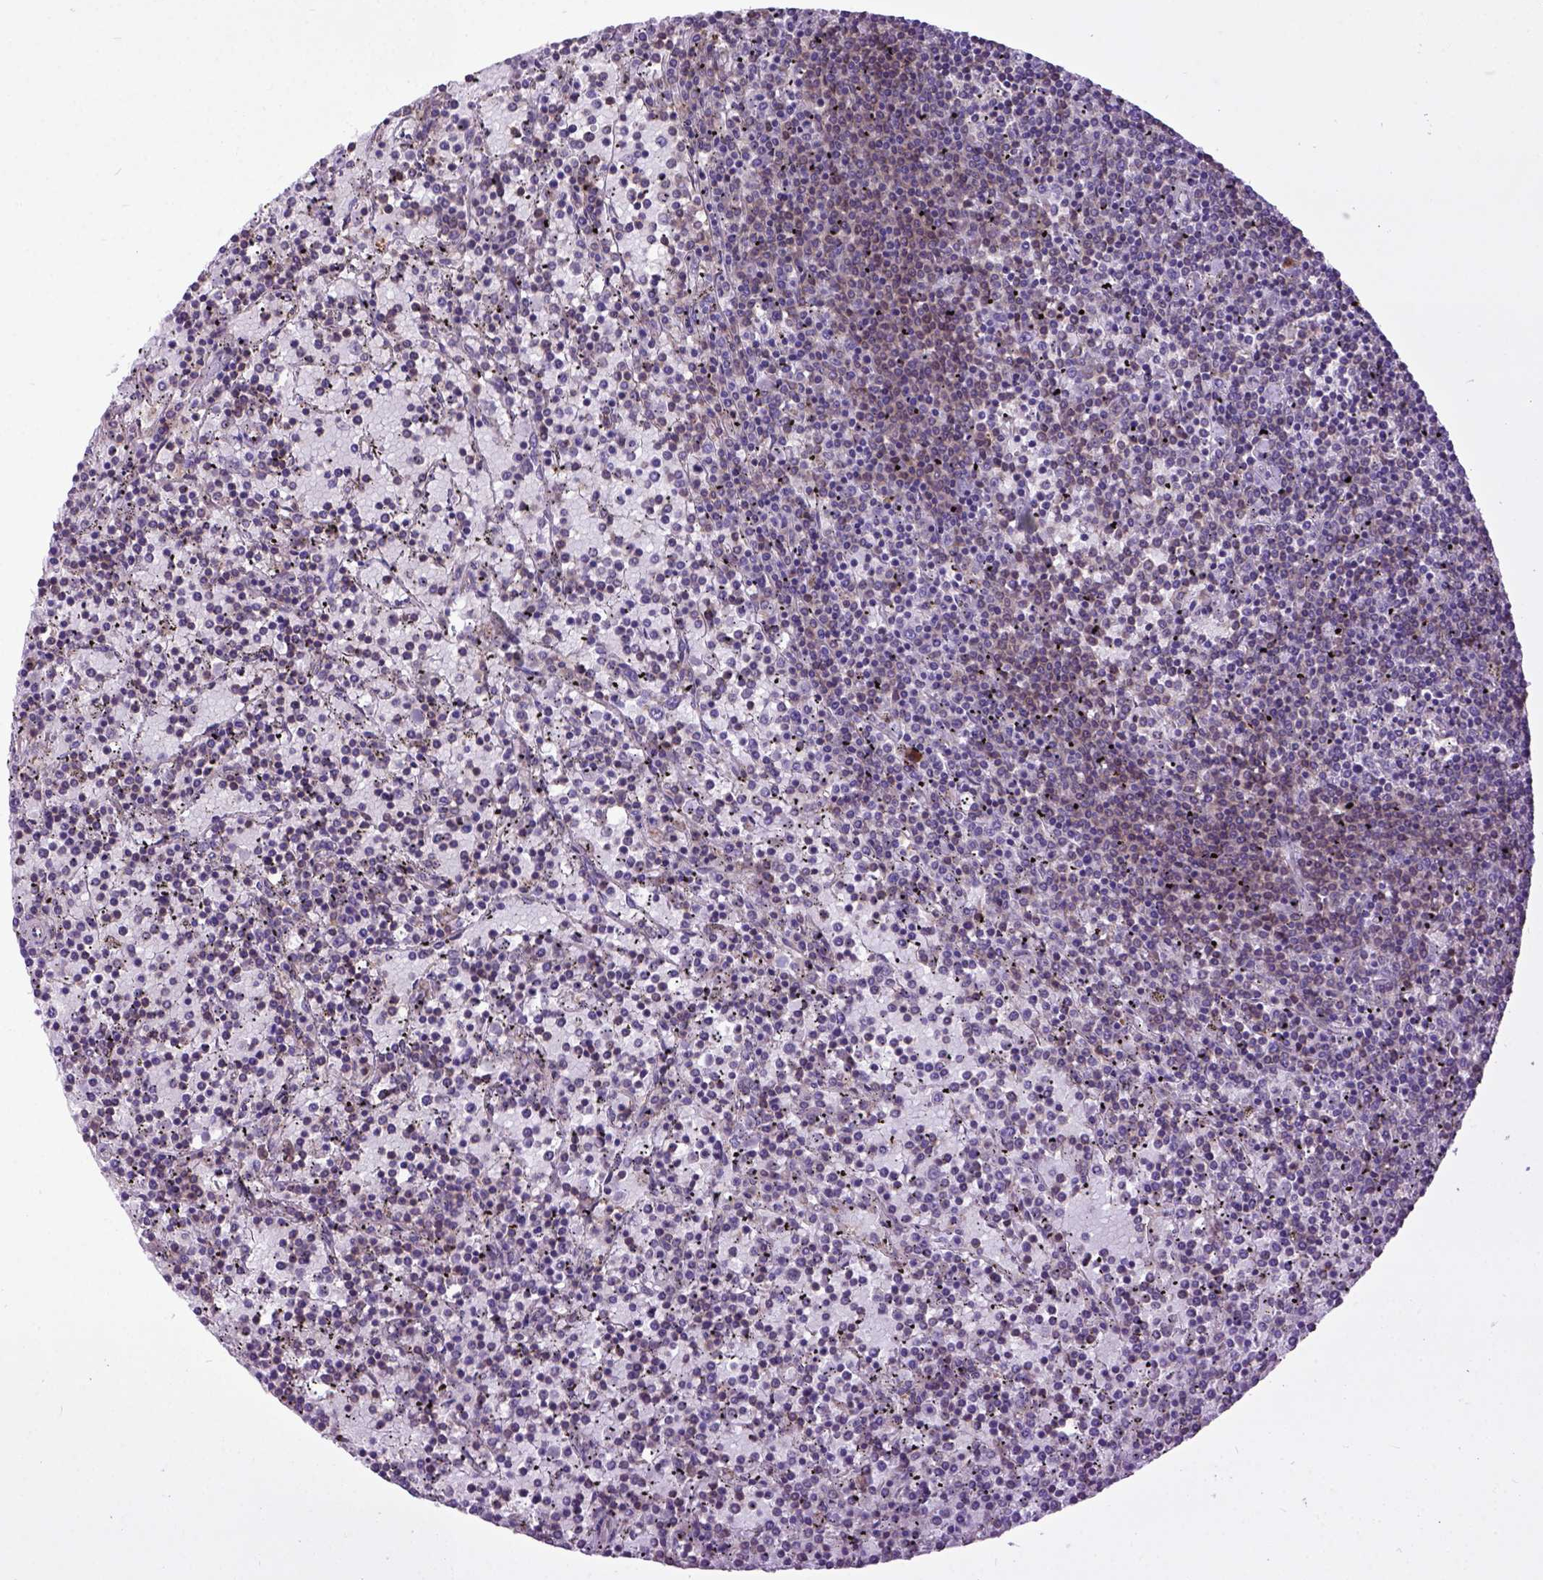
{"staining": {"intensity": "negative", "quantity": "none", "location": "none"}, "tissue": "lymphoma", "cell_type": "Tumor cells", "image_type": "cancer", "snomed": [{"axis": "morphology", "description": "Malignant lymphoma, non-Hodgkin's type, Low grade"}, {"axis": "topography", "description": "Spleen"}], "caption": "The immunohistochemistry image has no significant expression in tumor cells of low-grade malignant lymphoma, non-Hodgkin's type tissue.", "gene": "CPNE1", "patient": {"sex": "female", "age": 77}}